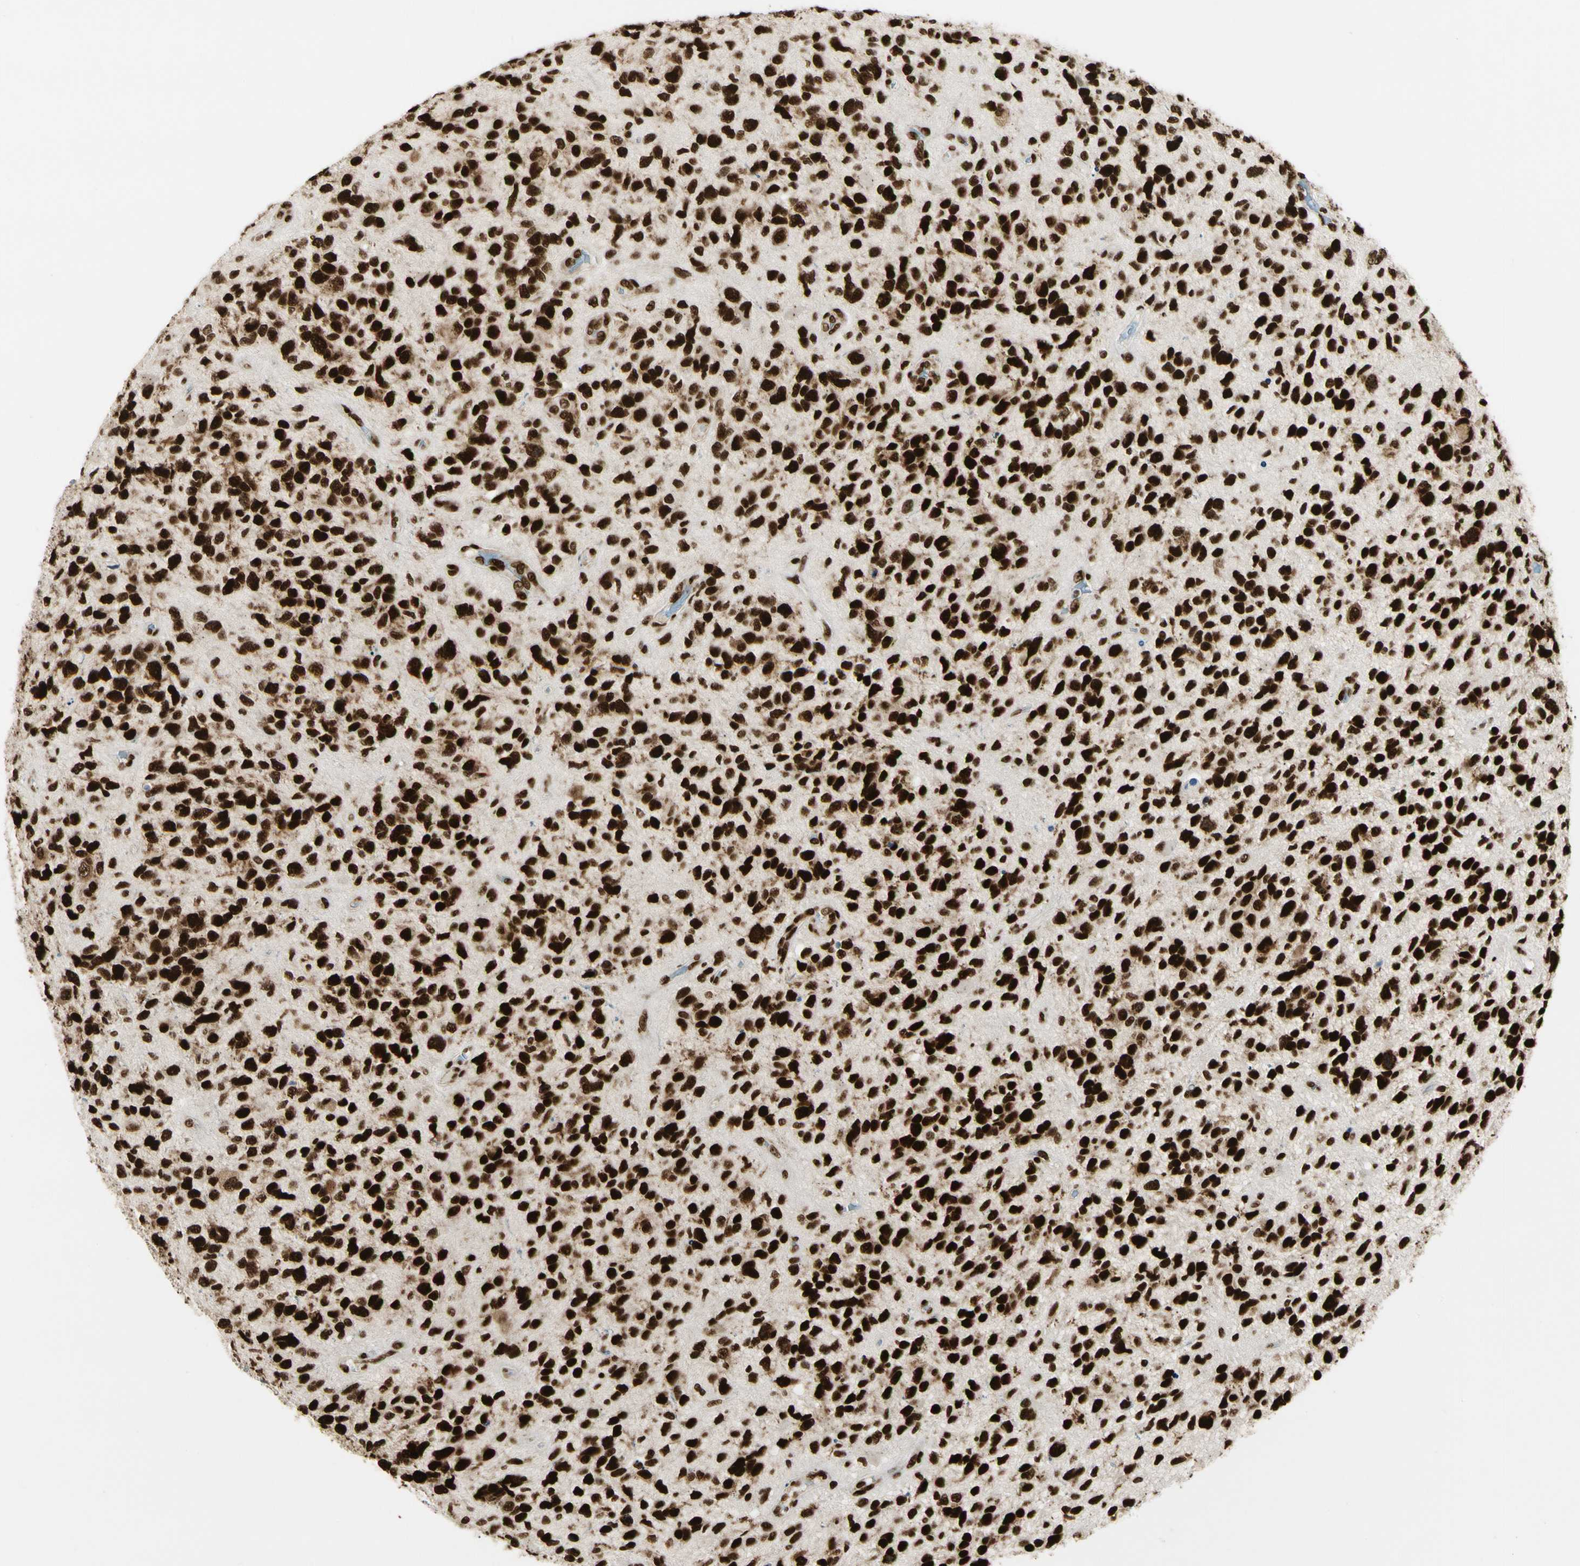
{"staining": {"intensity": "strong", "quantity": ">75%", "location": "nuclear"}, "tissue": "glioma", "cell_type": "Tumor cells", "image_type": "cancer", "snomed": [{"axis": "morphology", "description": "Glioma, malignant, High grade"}, {"axis": "topography", "description": "Brain"}], "caption": "Protein analysis of malignant glioma (high-grade) tissue exhibits strong nuclear staining in approximately >75% of tumor cells. Immunohistochemistry (ihc) stains the protein of interest in brown and the nuclei are stained blue.", "gene": "FUS", "patient": {"sex": "female", "age": 58}}